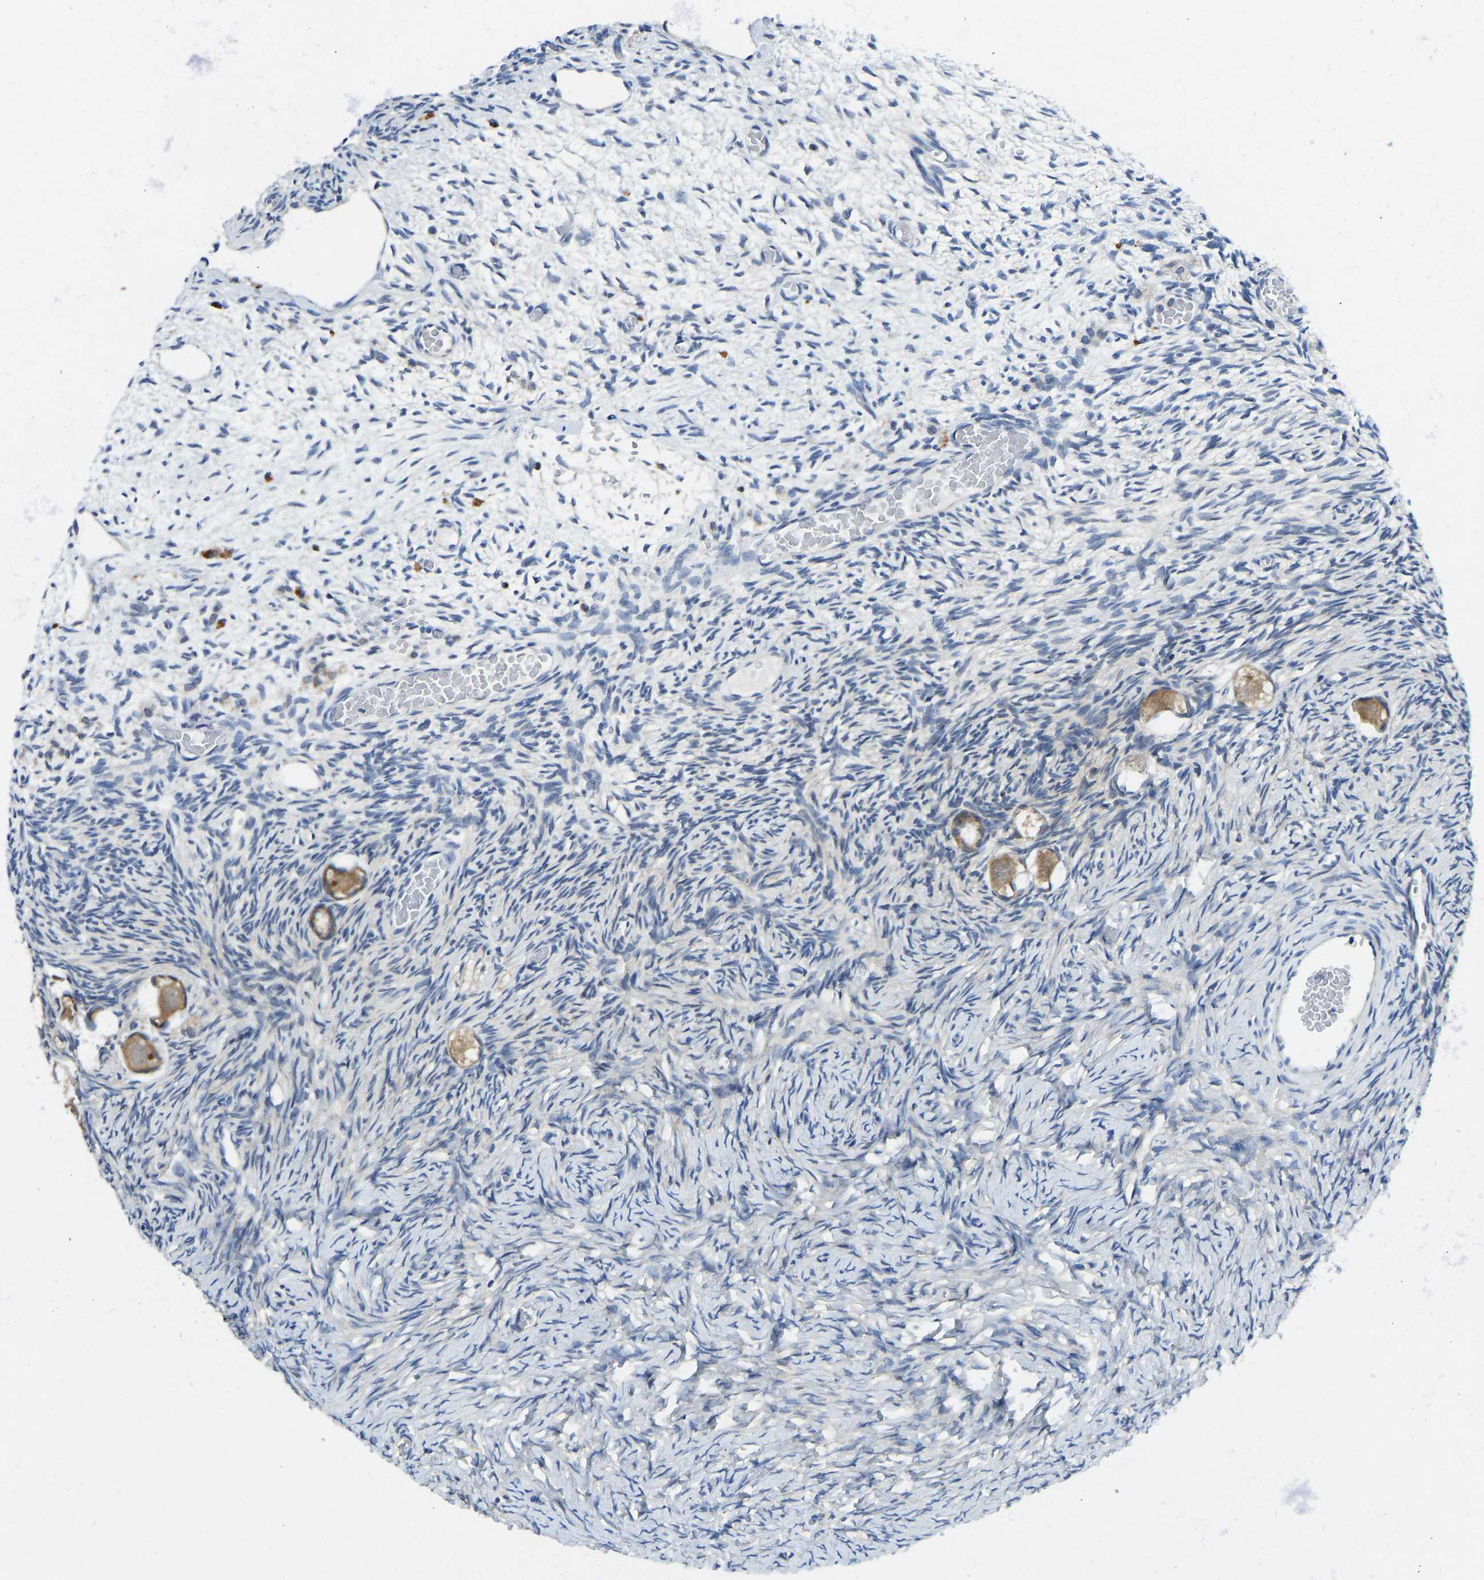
{"staining": {"intensity": "moderate", "quantity": ">75%", "location": "cytoplasmic/membranous"}, "tissue": "ovary", "cell_type": "Follicle cells", "image_type": "normal", "snomed": [{"axis": "morphology", "description": "Normal tissue, NOS"}, {"axis": "topography", "description": "Ovary"}], "caption": "Immunohistochemical staining of normal ovary demonstrates moderate cytoplasmic/membranous protein staining in approximately >75% of follicle cells. (brown staining indicates protein expression, while blue staining denotes nuclei).", "gene": "NDRG3", "patient": {"sex": "female", "age": 27}}